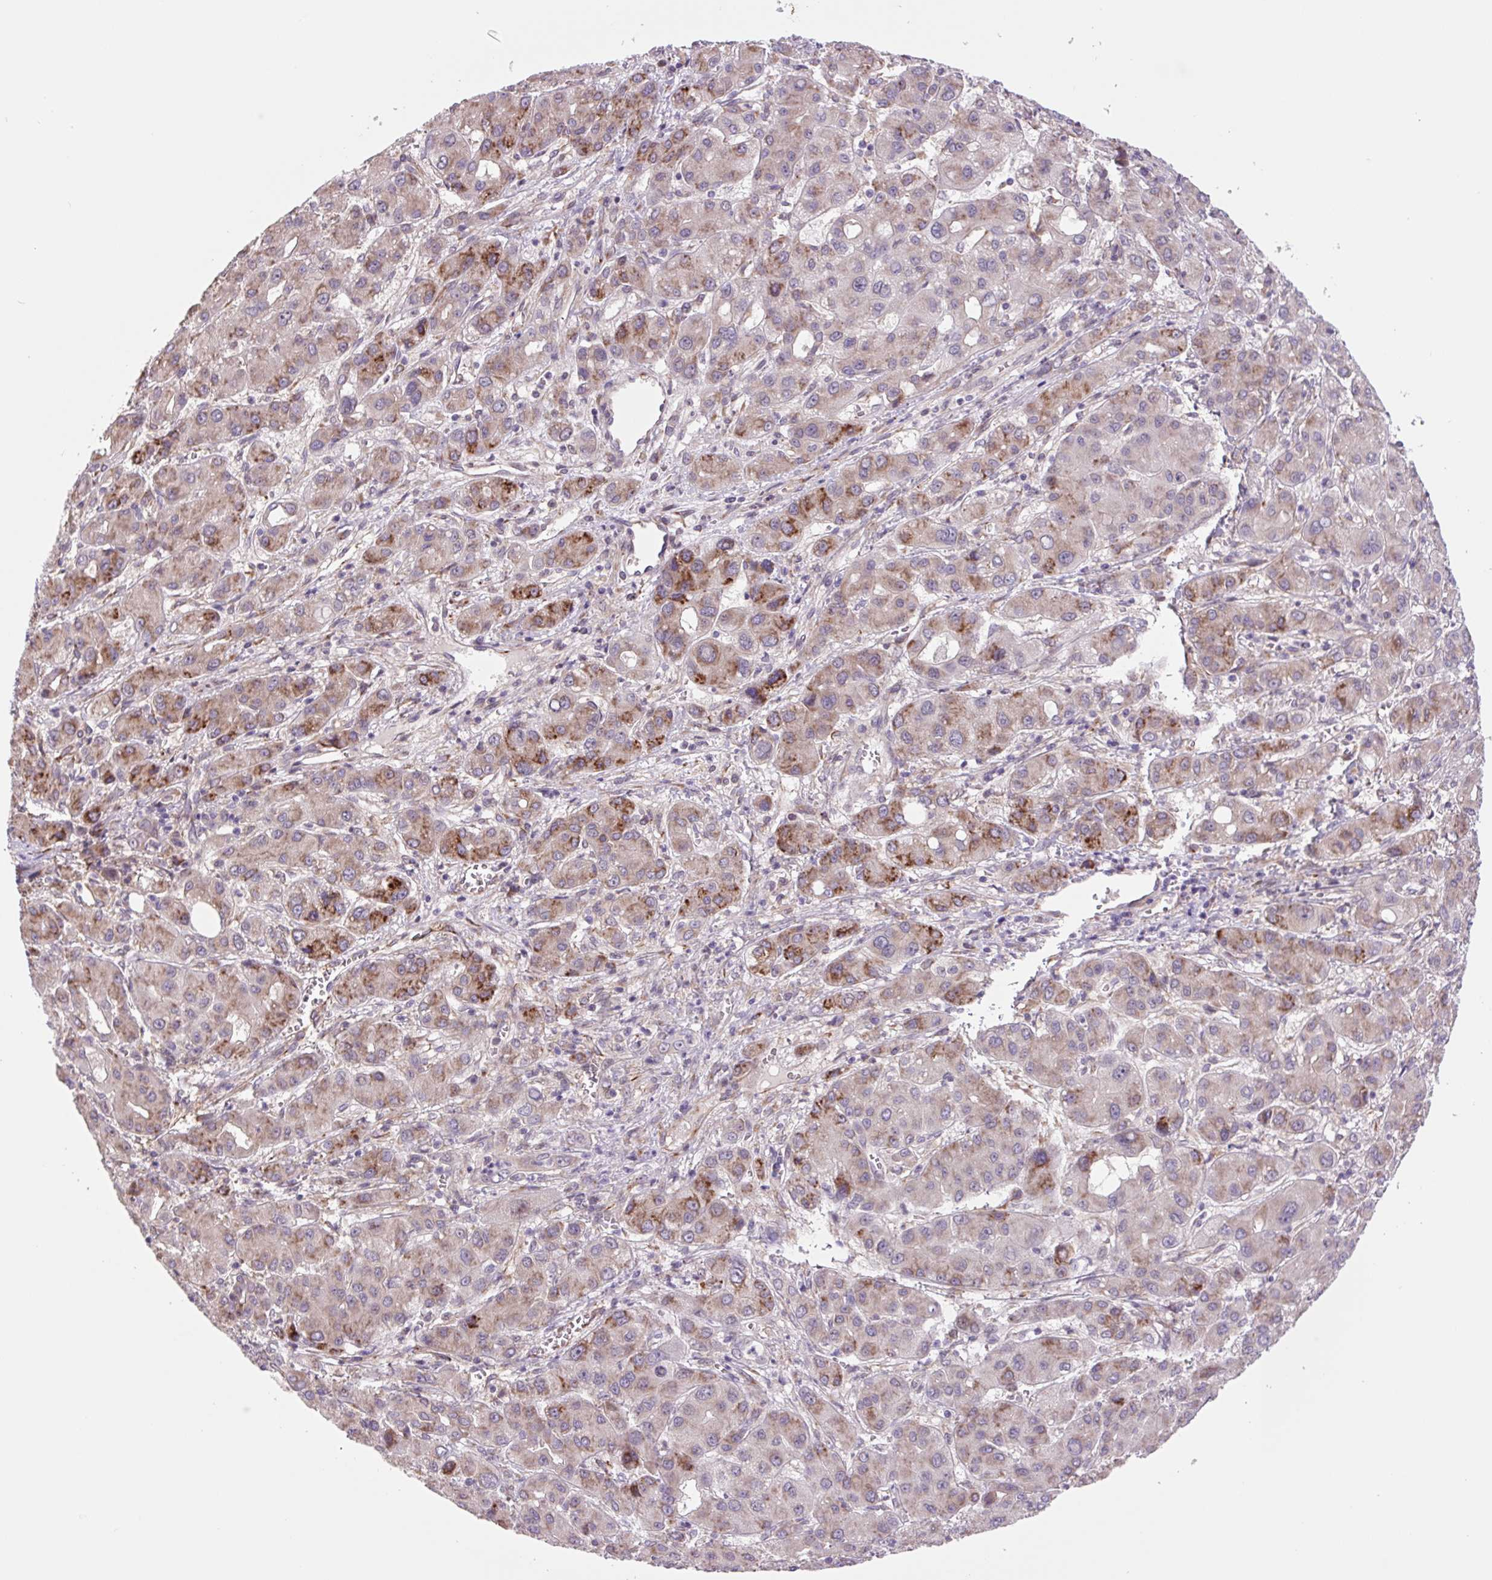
{"staining": {"intensity": "strong", "quantity": "<25%", "location": "cytoplasmic/membranous"}, "tissue": "liver cancer", "cell_type": "Tumor cells", "image_type": "cancer", "snomed": [{"axis": "morphology", "description": "Carcinoma, Hepatocellular, NOS"}, {"axis": "topography", "description": "Liver"}], "caption": "Approximately <25% of tumor cells in liver hepatocellular carcinoma display strong cytoplasmic/membranous protein positivity as visualized by brown immunohistochemical staining.", "gene": "PLA2G4A", "patient": {"sex": "male", "age": 55}}